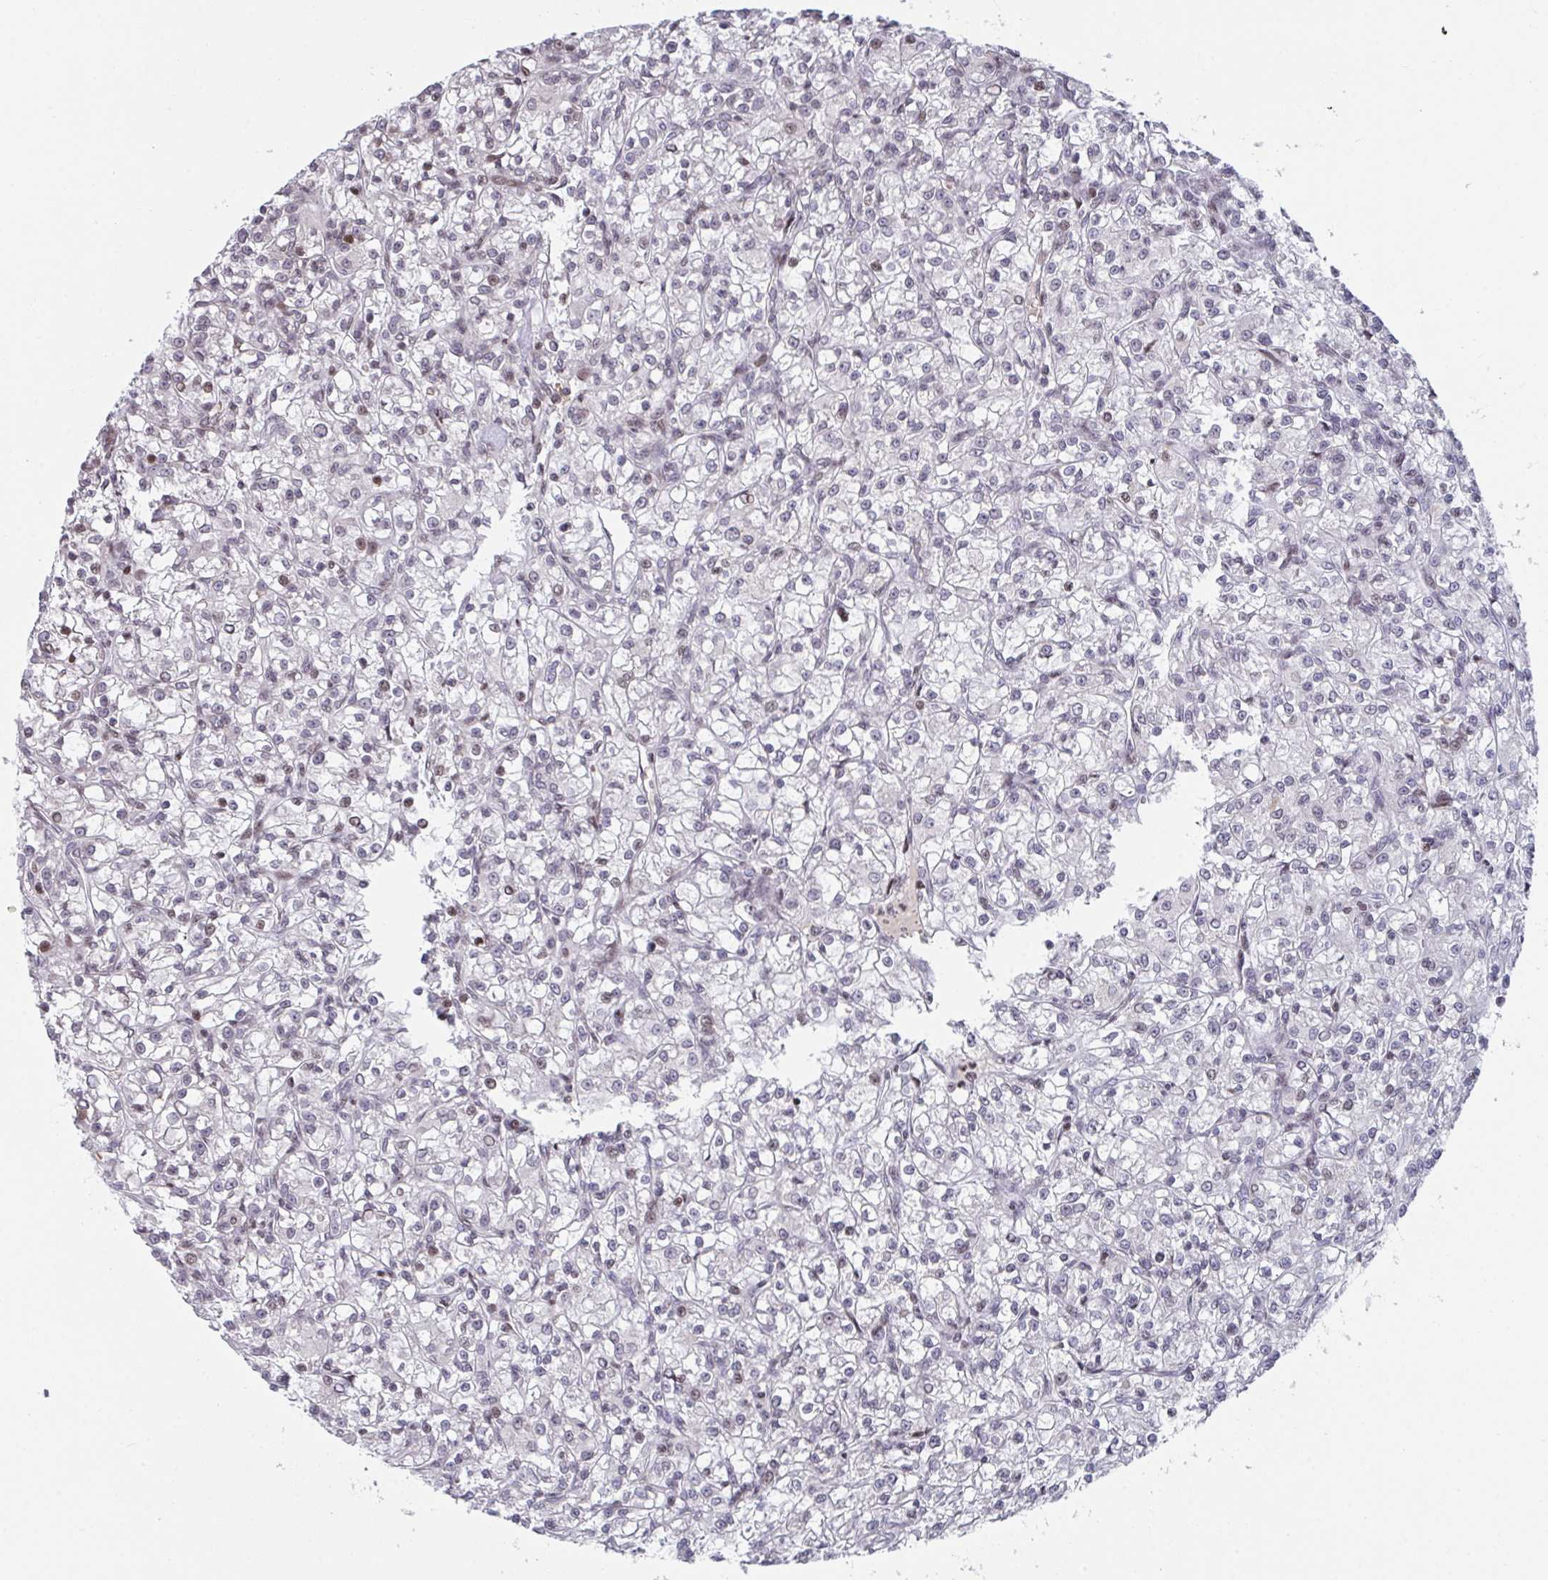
{"staining": {"intensity": "negative", "quantity": "none", "location": "none"}, "tissue": "renal cancer", "cell_type": "Tumor cells", "image_type": "cancer", "snomed": [{"axis": "morphology", "description": "Adenocarcinoma, NOS"}, {"axis": "topography", "description": "Kidney"}], "caption": "The immunohistochemistry (IHC) image has no significant expression in tumor cells of renal cancer tissue.", "gene": "PCDHB8", "patient": {"sex": "female", "age": 59}}